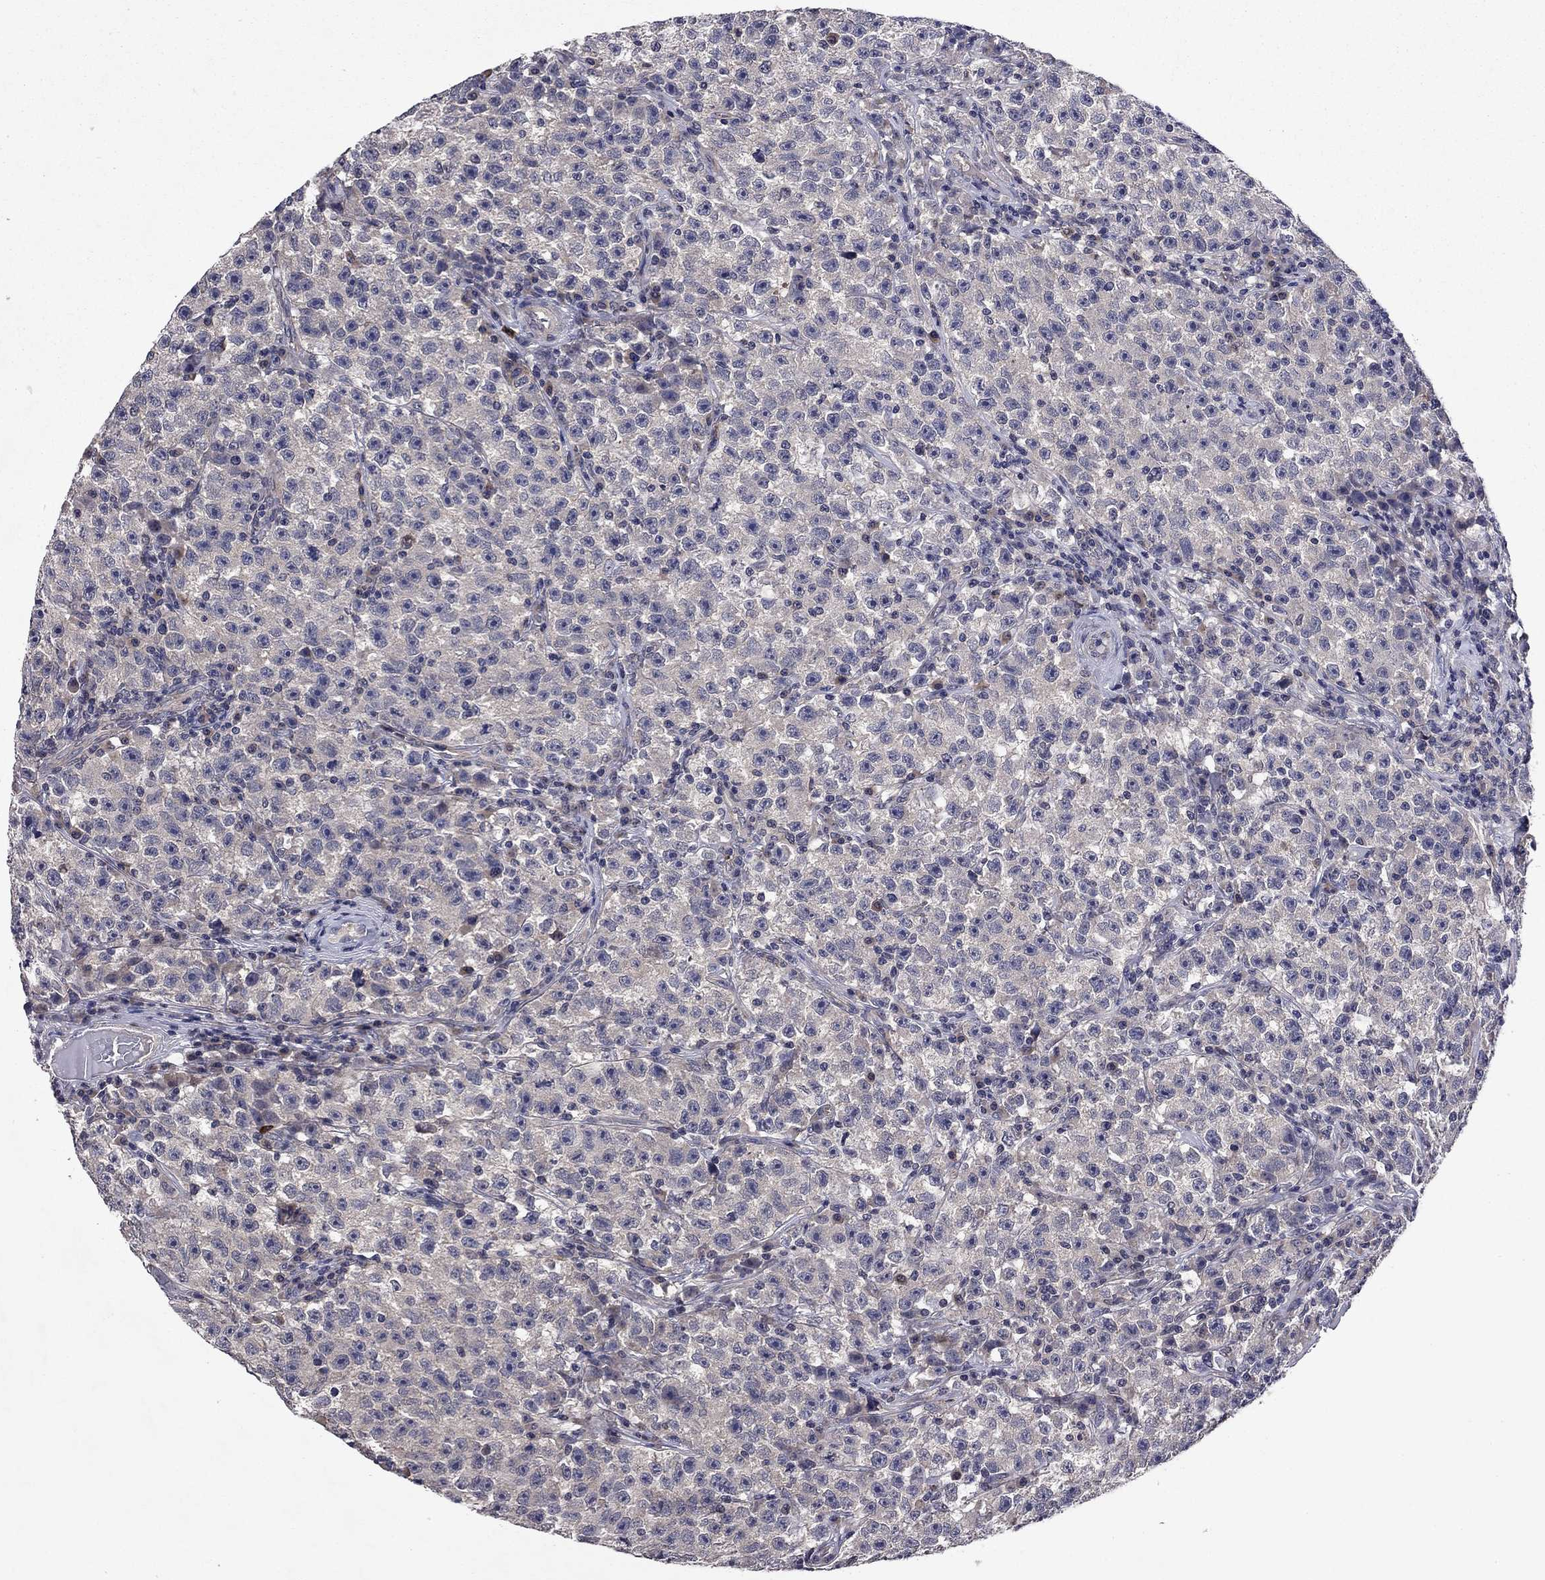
{"staining": {"intensity": "negative", "quantity": "none", "location": "none"}, "tissue": "testis cancer", "cell_type": "Tumor cells", "image_type": "cancer", "snomed": [{"axis": "morphology", "description": "Seminoma, NOS"}, {"axis": "topography", "description": "Testis"}], "caption": "Immunohistochemistry (IHC) of testis seminoma displays no expression in tumor cells. (DAB IHC with hematoxylin counter stain).", "gene": "PROS1", "patient": {"sex": "male", "age": 22}}